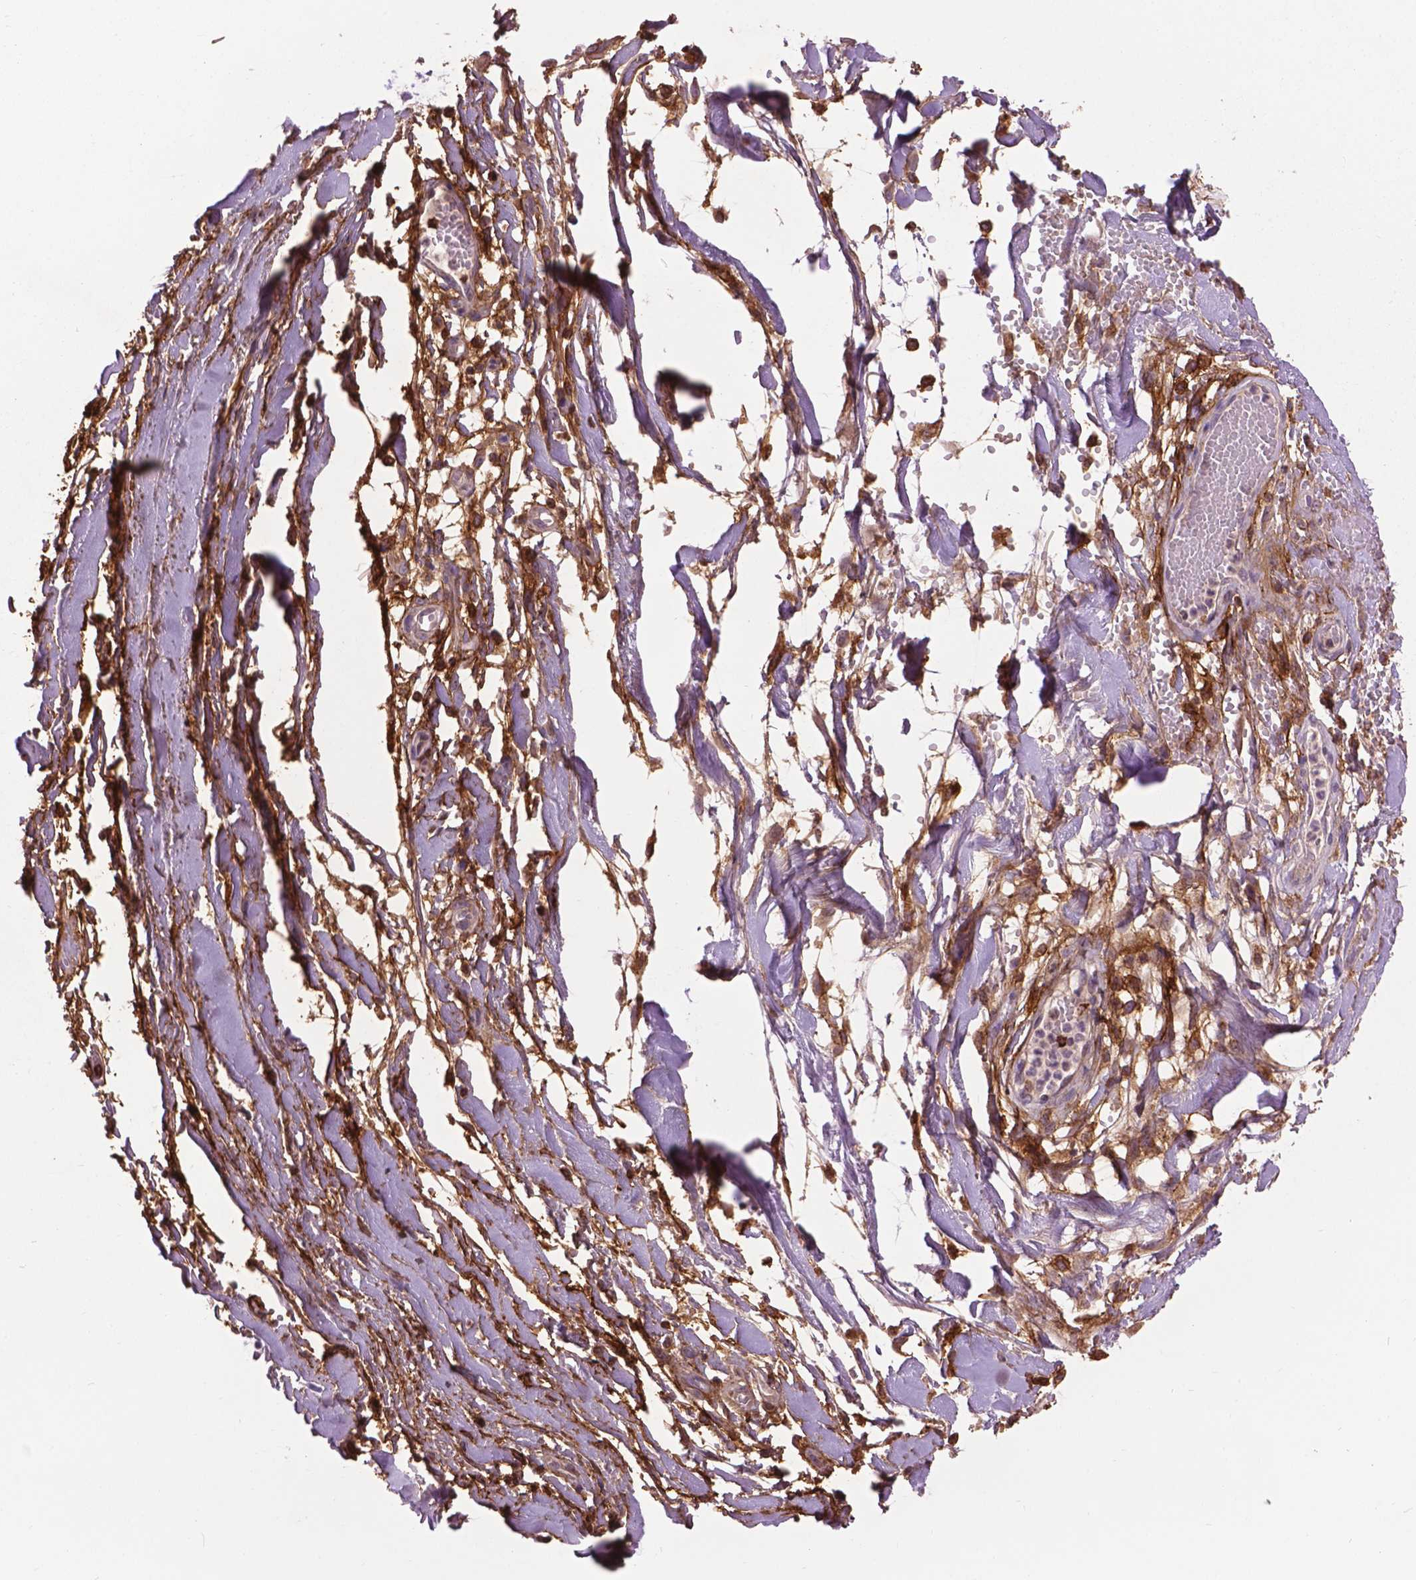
{"staining": {"intensity": "strong", "quantity": ">75%", "location": "cytoplasmic/membranous"}, "tissue": "soft tissue", "cell_type": "Fibroblasts", "image_type": "normal", "snomed": [{"axis": "morphology", "description": "Normal tissue, NOS"}, {"axis": "topography", "description": "Cartilage tissue"}, {"axis": "topography", "description": "Nasopharynx"}, {"axis": "topography", "description": "Thyroid gland"}], "caption": "Immunohistochemical staining of benign human soft tissue reveals strong cytoplasmic/membranous protein positivity in approximately >75% of fibroblasts.", "gene": "LRRC3C", "patient": {"sex": "male", "age": 63}}